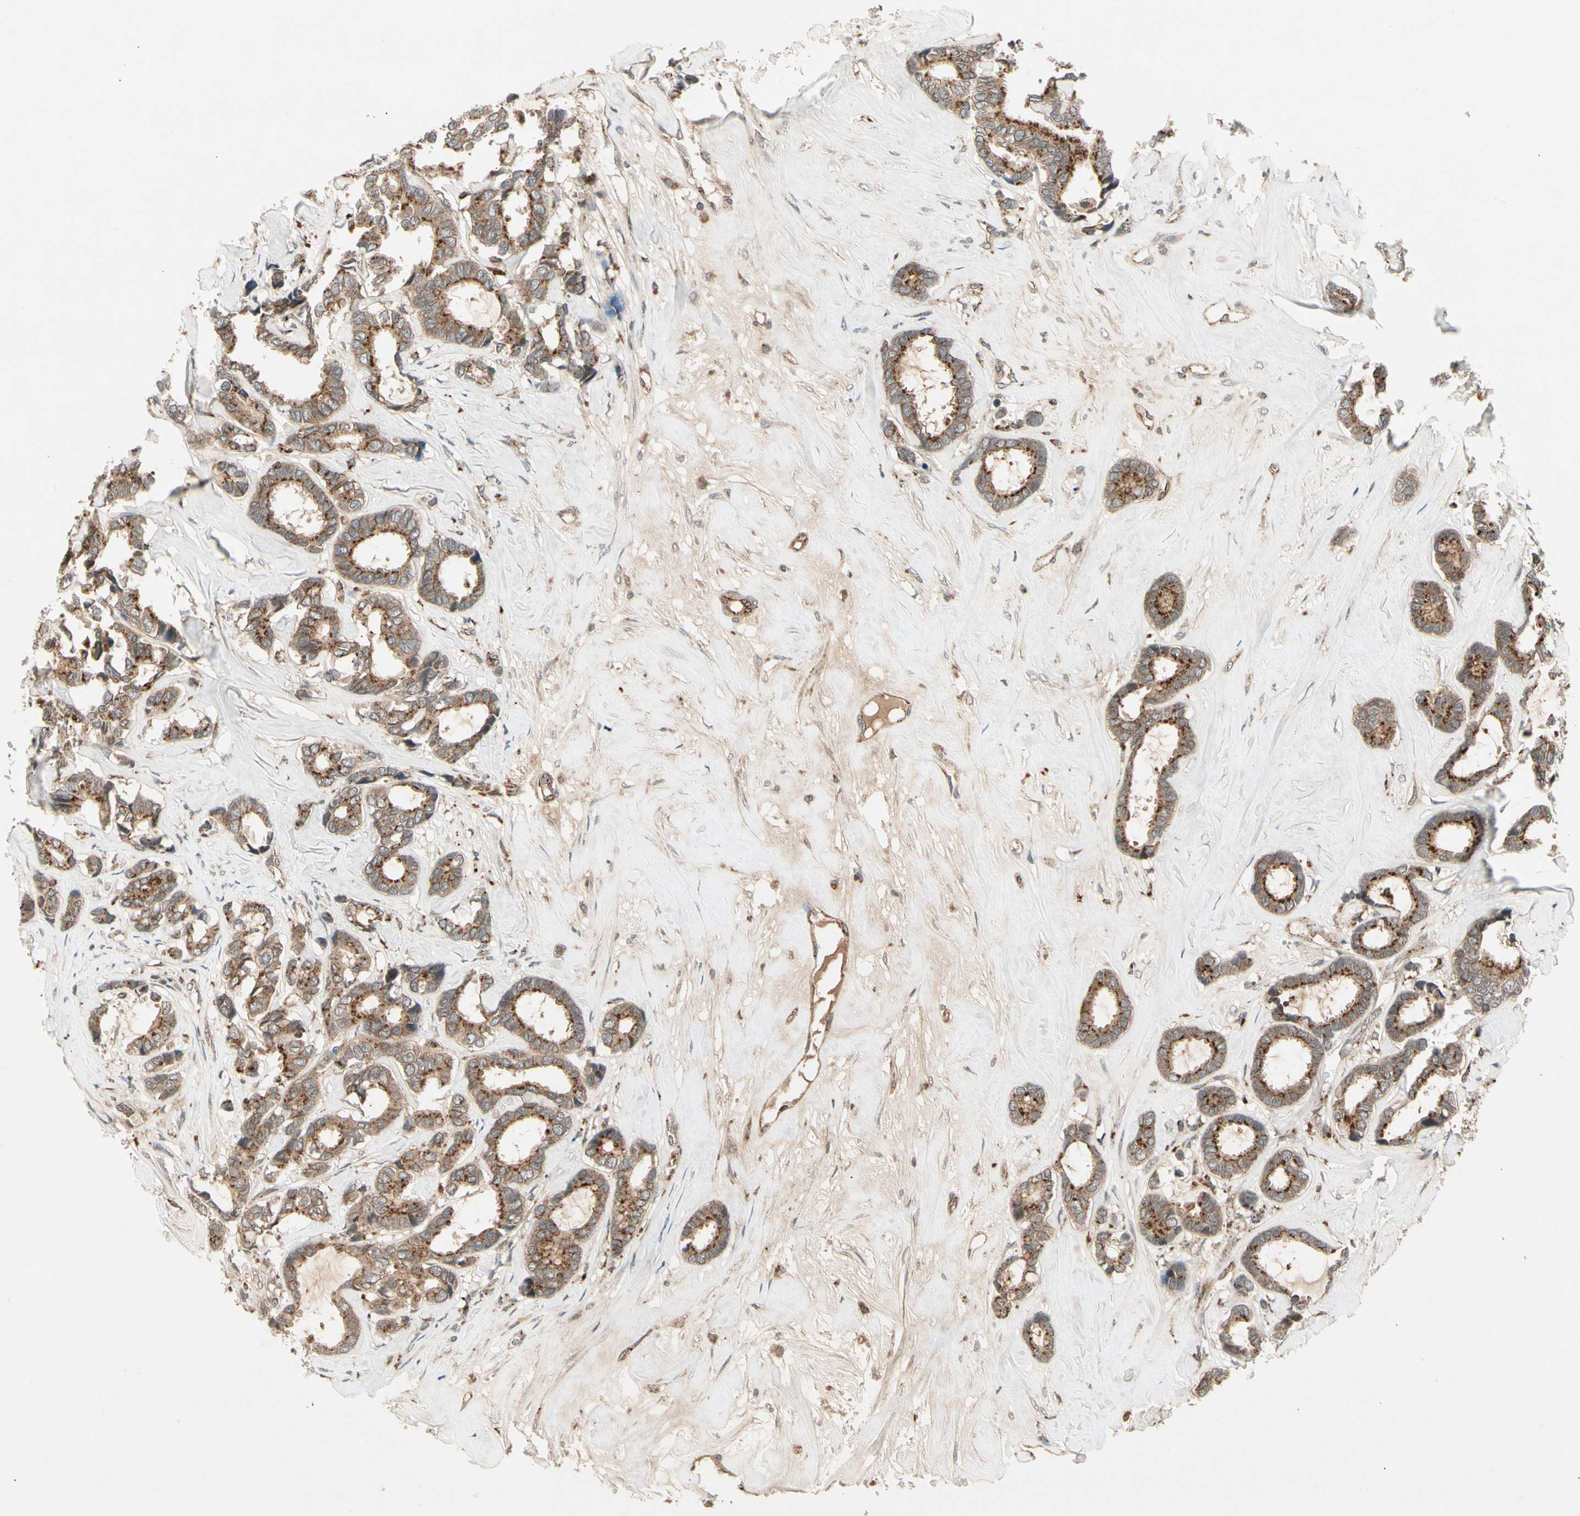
{"staining": {"intensity": "strong", "quantity": ">75%", "location": "cytoplasmic/membranous"}, "tissue": "breast cancer", "cell_type": "Tumor cells", "image_type": "cancer", "snomed": [{"axis": "morphology", "description": "Duct carcinoma"}, {"axis": "topography", "description": "Breast"}], "caption": "The photomicrograph exhibits immunohistochemical staining of breast infiltrating ductal carcinoma. There is strong cytoplasmic/membranous staining is present in approximately >75% of tumor cells. (IHC, brightfield microscopy, high magnification).", "gene": "FLOT1", "patient": {"sex": "female", "age": 87}}